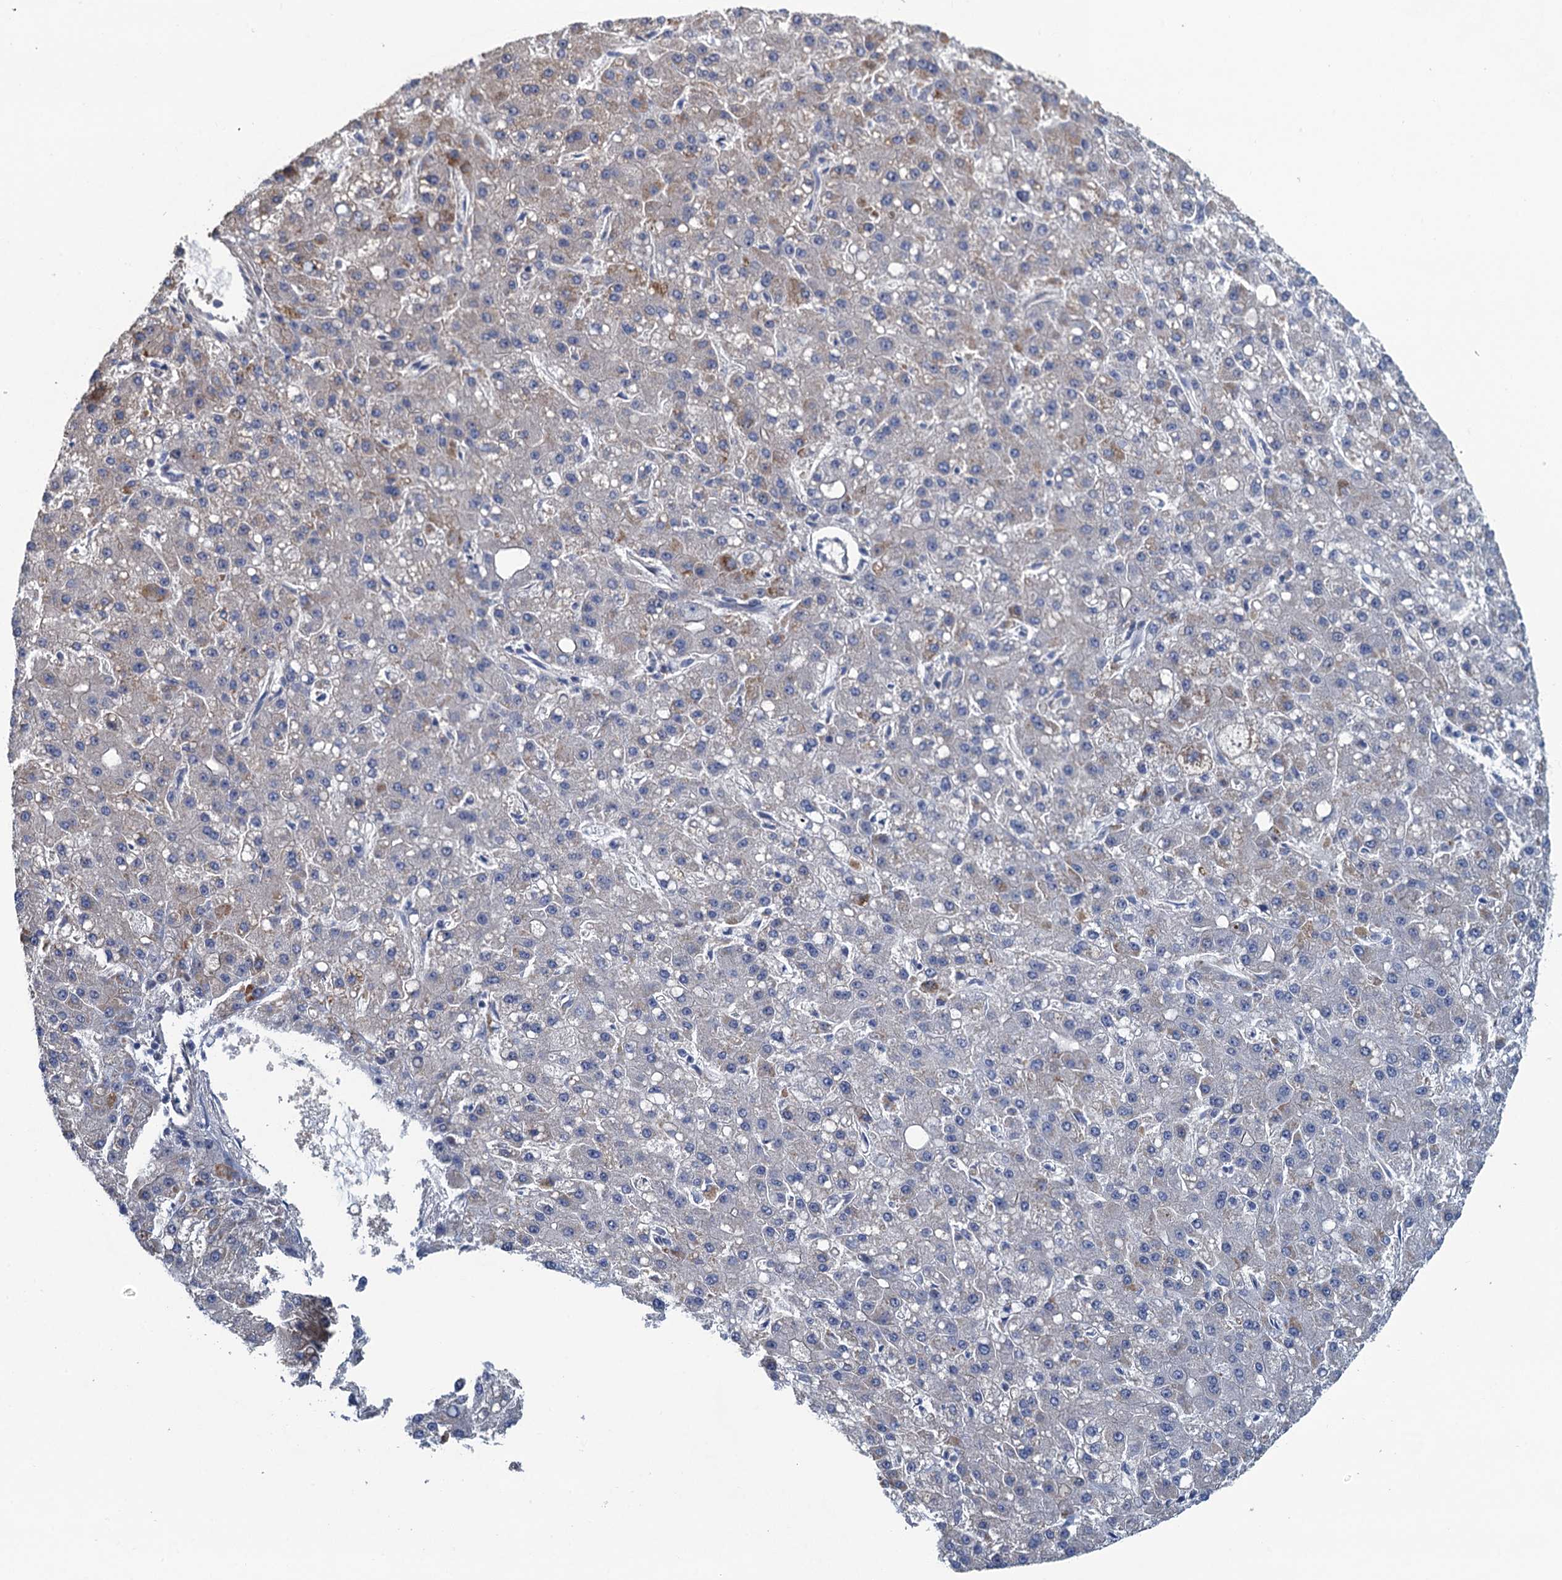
{"staining": {"intensity": "weak", "quantity": "<25%", "location": "cytoplasmic/membranous"}, "tissue": "liver cancer", "cell_type": "Tumor cells", "image_type": "cancer", "snomed": [{"axis": "morphology", "description": "Carcinoma, Hepatocellular, NOS"}, {"axis": "topography", "description": "Liver"}], "caption": "Human liver cancer stained for a protein using immunohistochemistry (IHC) displays no positivity in tumor cells.", "gene": "MYO16", "patient": {"sex": "male", "age": 67}}